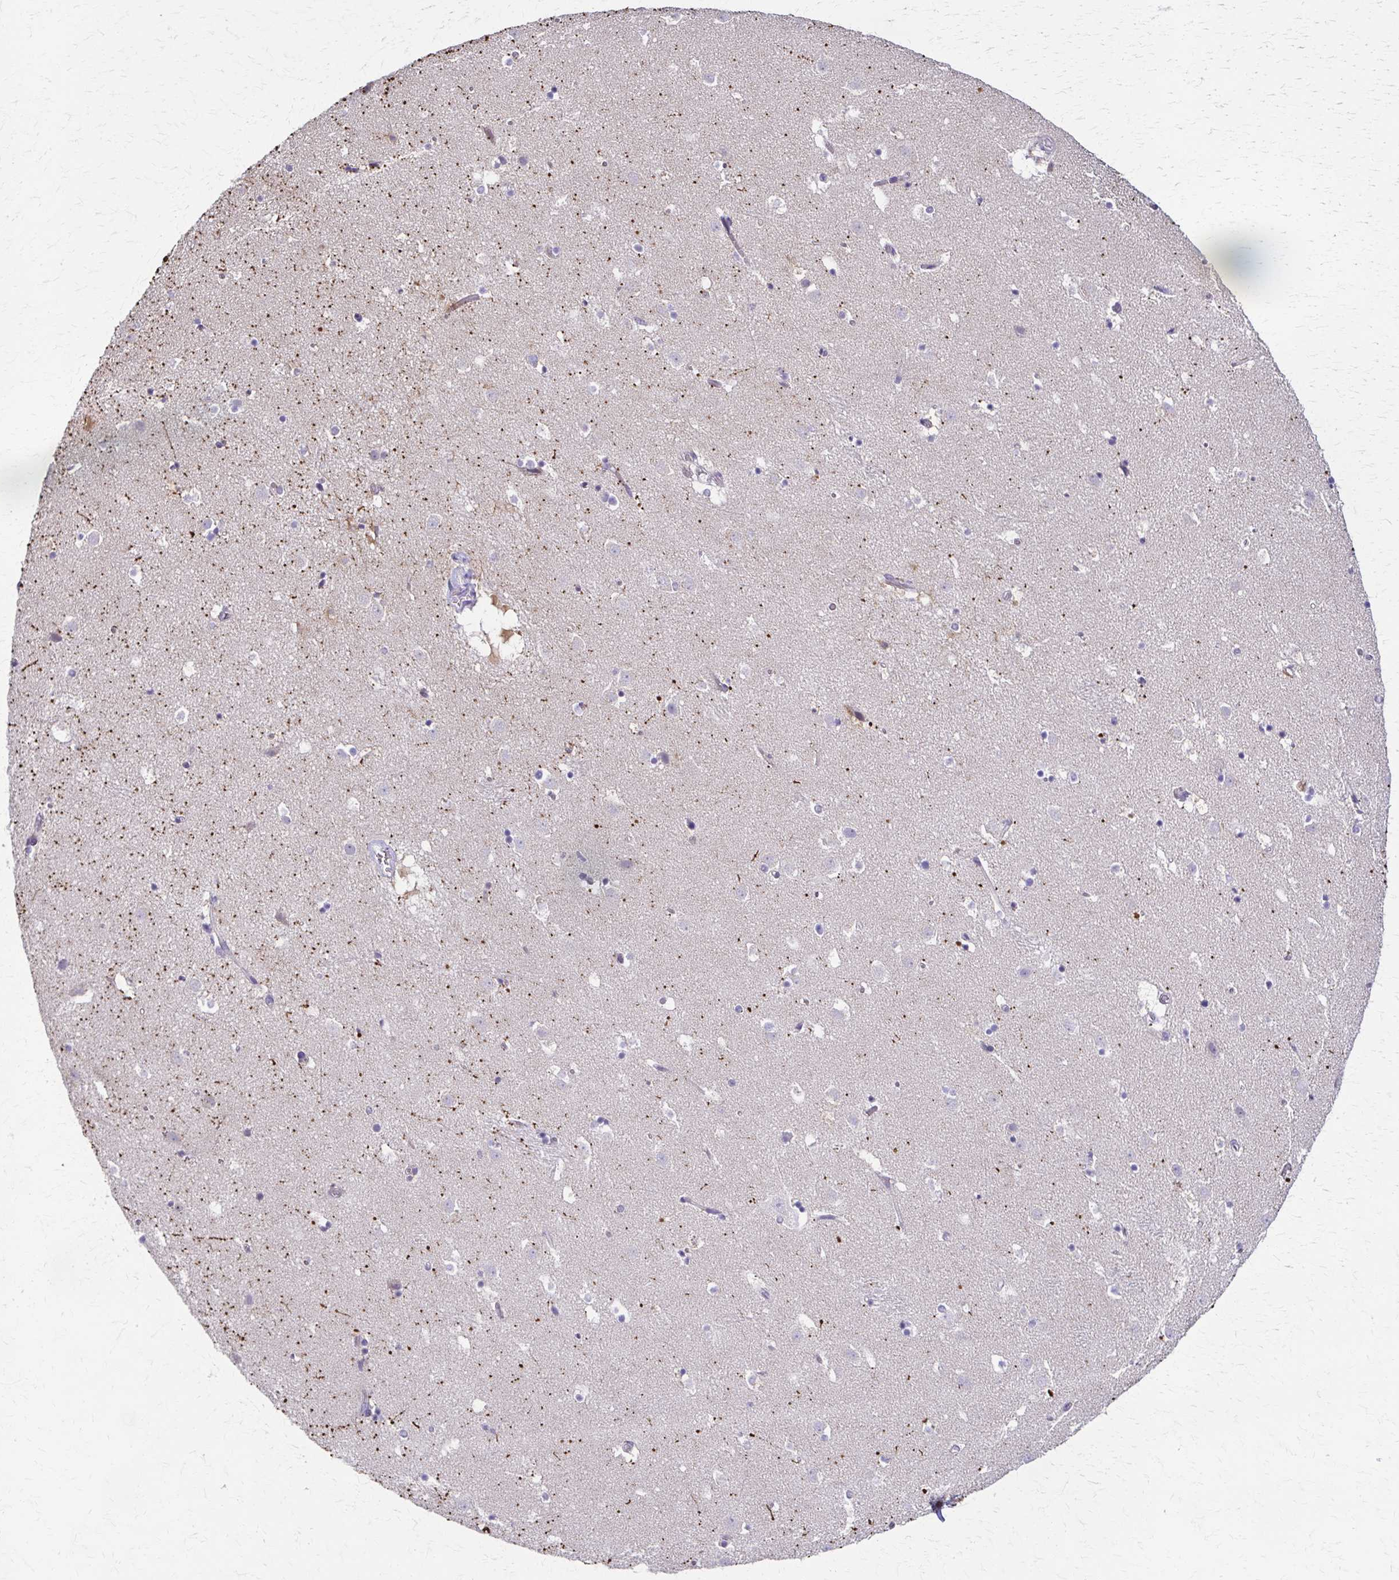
{"staining": {"intensity": "negative", "quantity": "none", "location": "none"}, "tissue": "caudate", "cell_type": "Glial cells", "image_type": "normal", "snomed": [{"axis": "morphology", "description": "Normal tissue, NOS"}, {"axis": "topography", "description": "Lateral ventricle wall"}], "caption": "Immunohistochemistry (IHC) histopathology image of benign human caudate stained for a protein (brown), which displays no staining in glial cells.", "gene": "PIK3AP1", "patient": {"sex": "male", "age": 37}}